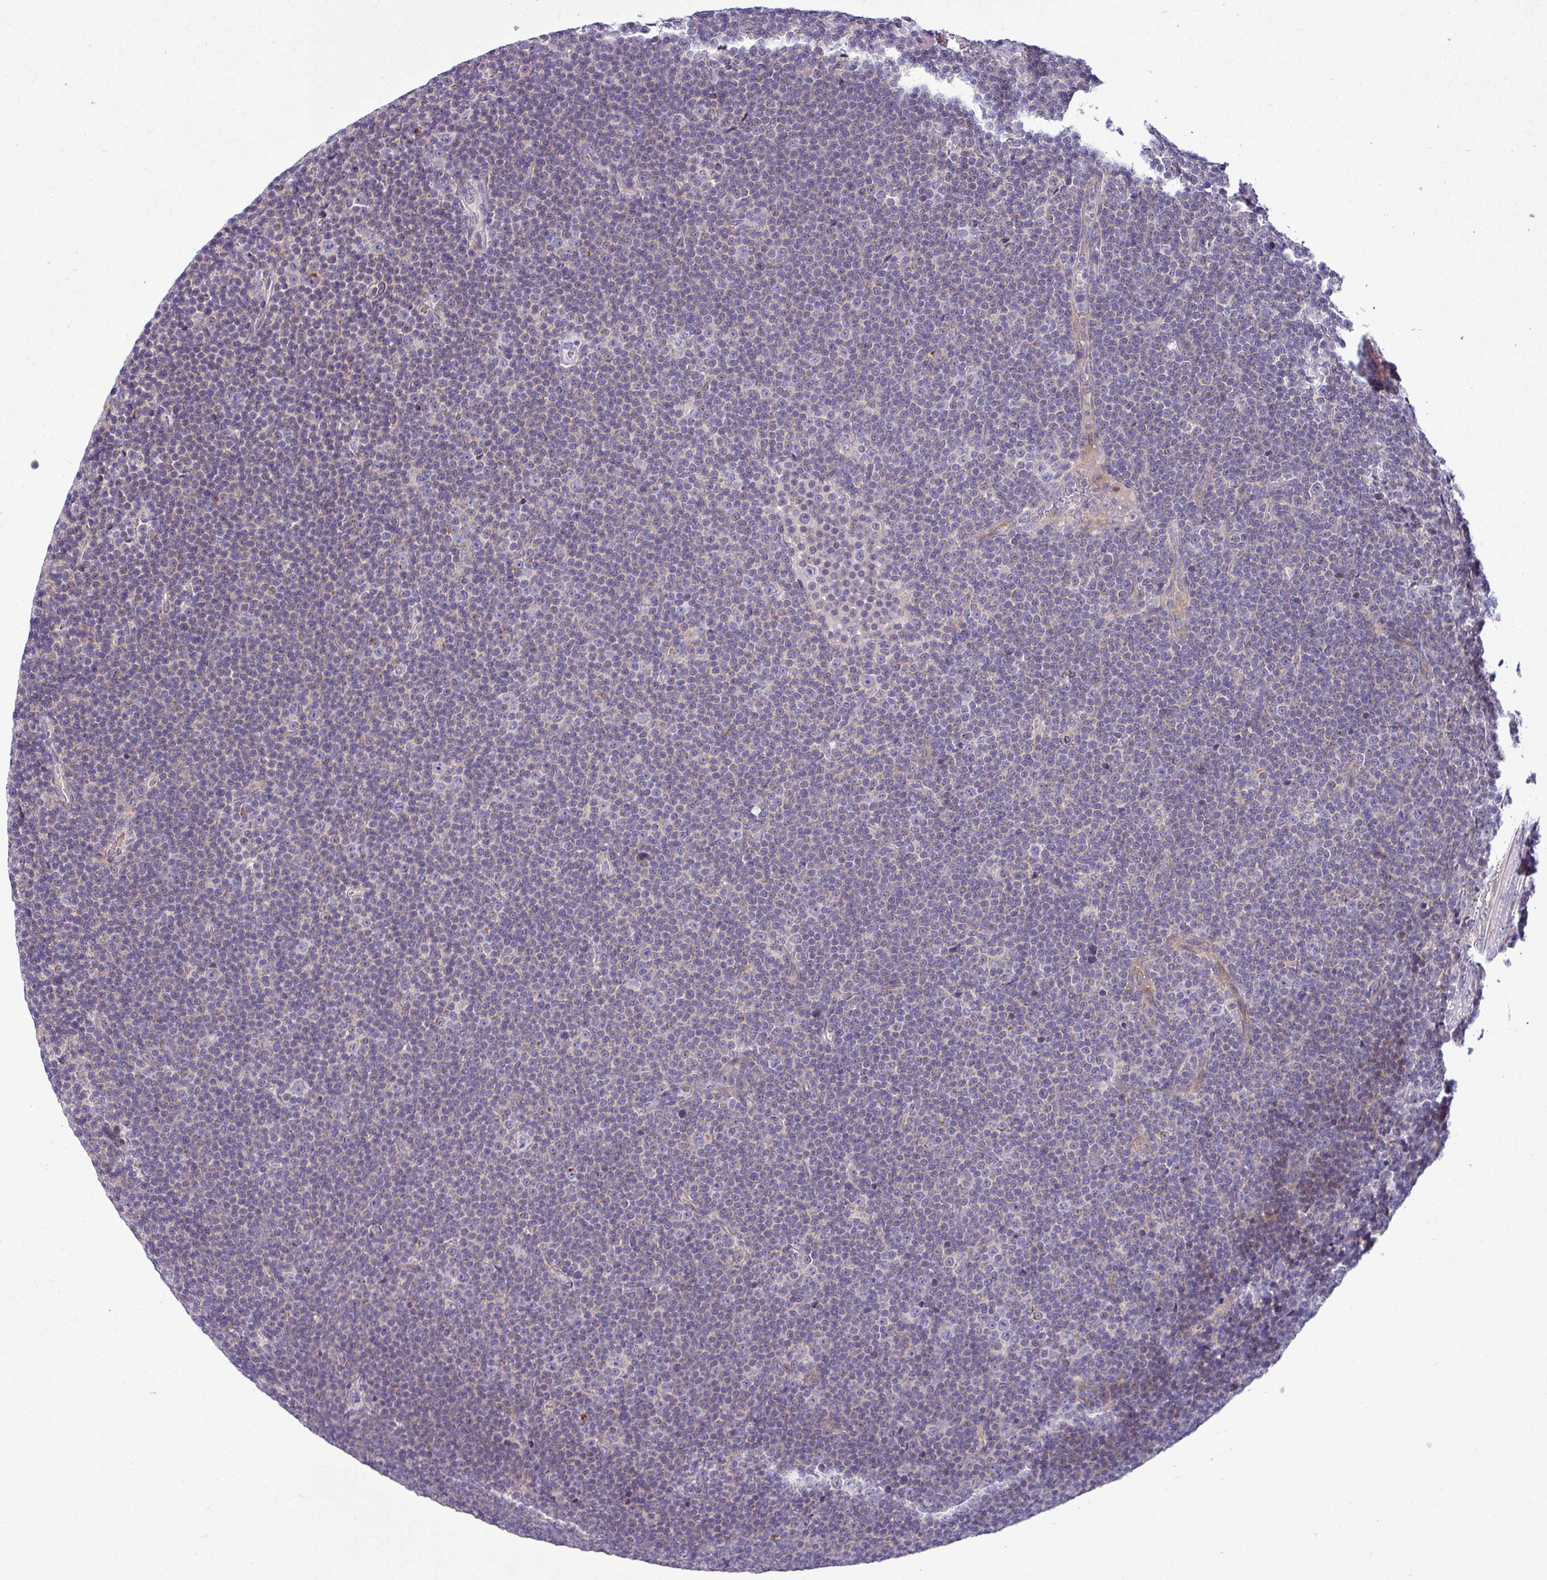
{"staining": {"intensity": "negative", "quantity": "none", "location": "none"}, "tissue": "lymphoma", "cell_type": "Tumor cells", "image_type": "cancer", "snomed": [{"axis": "morphology", "description": "Malignant lymphoma, non-Hodgkin's type, Low grade"}, {"axis": "topography", "description": "Lymph node"}], "caption": "IHC image of low-grade malignant lymphoma, non-Hodgkin's type stained for a protein (brown), which demonstrates no staining in tumor cells.", "gene": "ACAP3", "patient": {"sex": "female", "age": 67}}